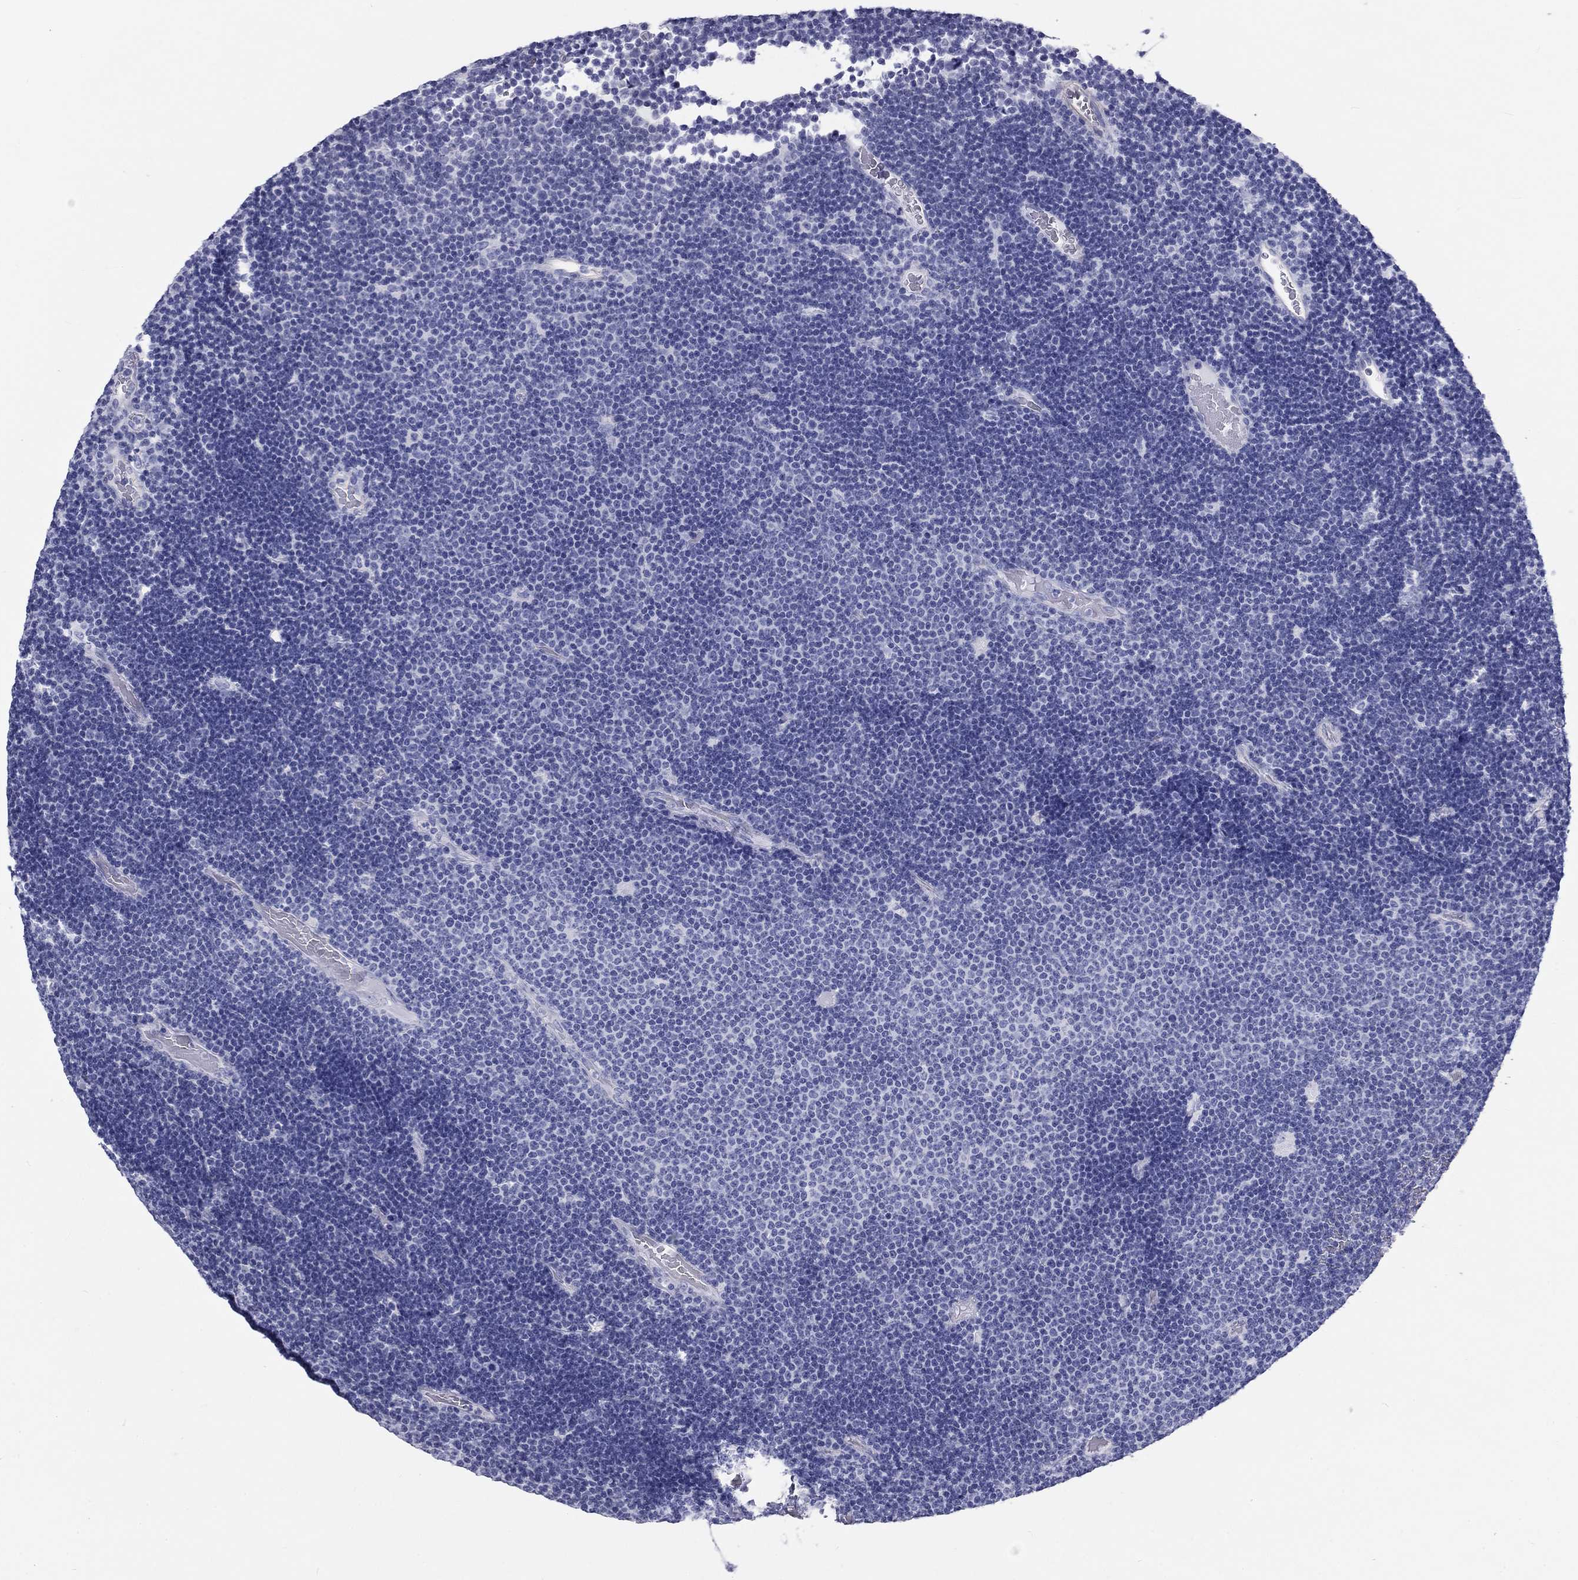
{"staining": {"intensity": "negative", "quantity": "none", "location": "none"}, "tissue": "lymphoma", "cell_type": "Tumor cells", "image_type": "cancer", "snomed": [{"axis": "morphology", "description": "Malignant lymphoma, non-Hodgkin's type, Low grade"}, {"axis": "topography", "description": "Brain"}], "caption": "This photomicrograph is of lymphoma stained with immunohistochemistry to label a protein in brown with the nuclei are counter-stained blue. There is no staining in tumor cells.", "gene": "DNALI1", "patient": {"sex": "female", "age": 66}}